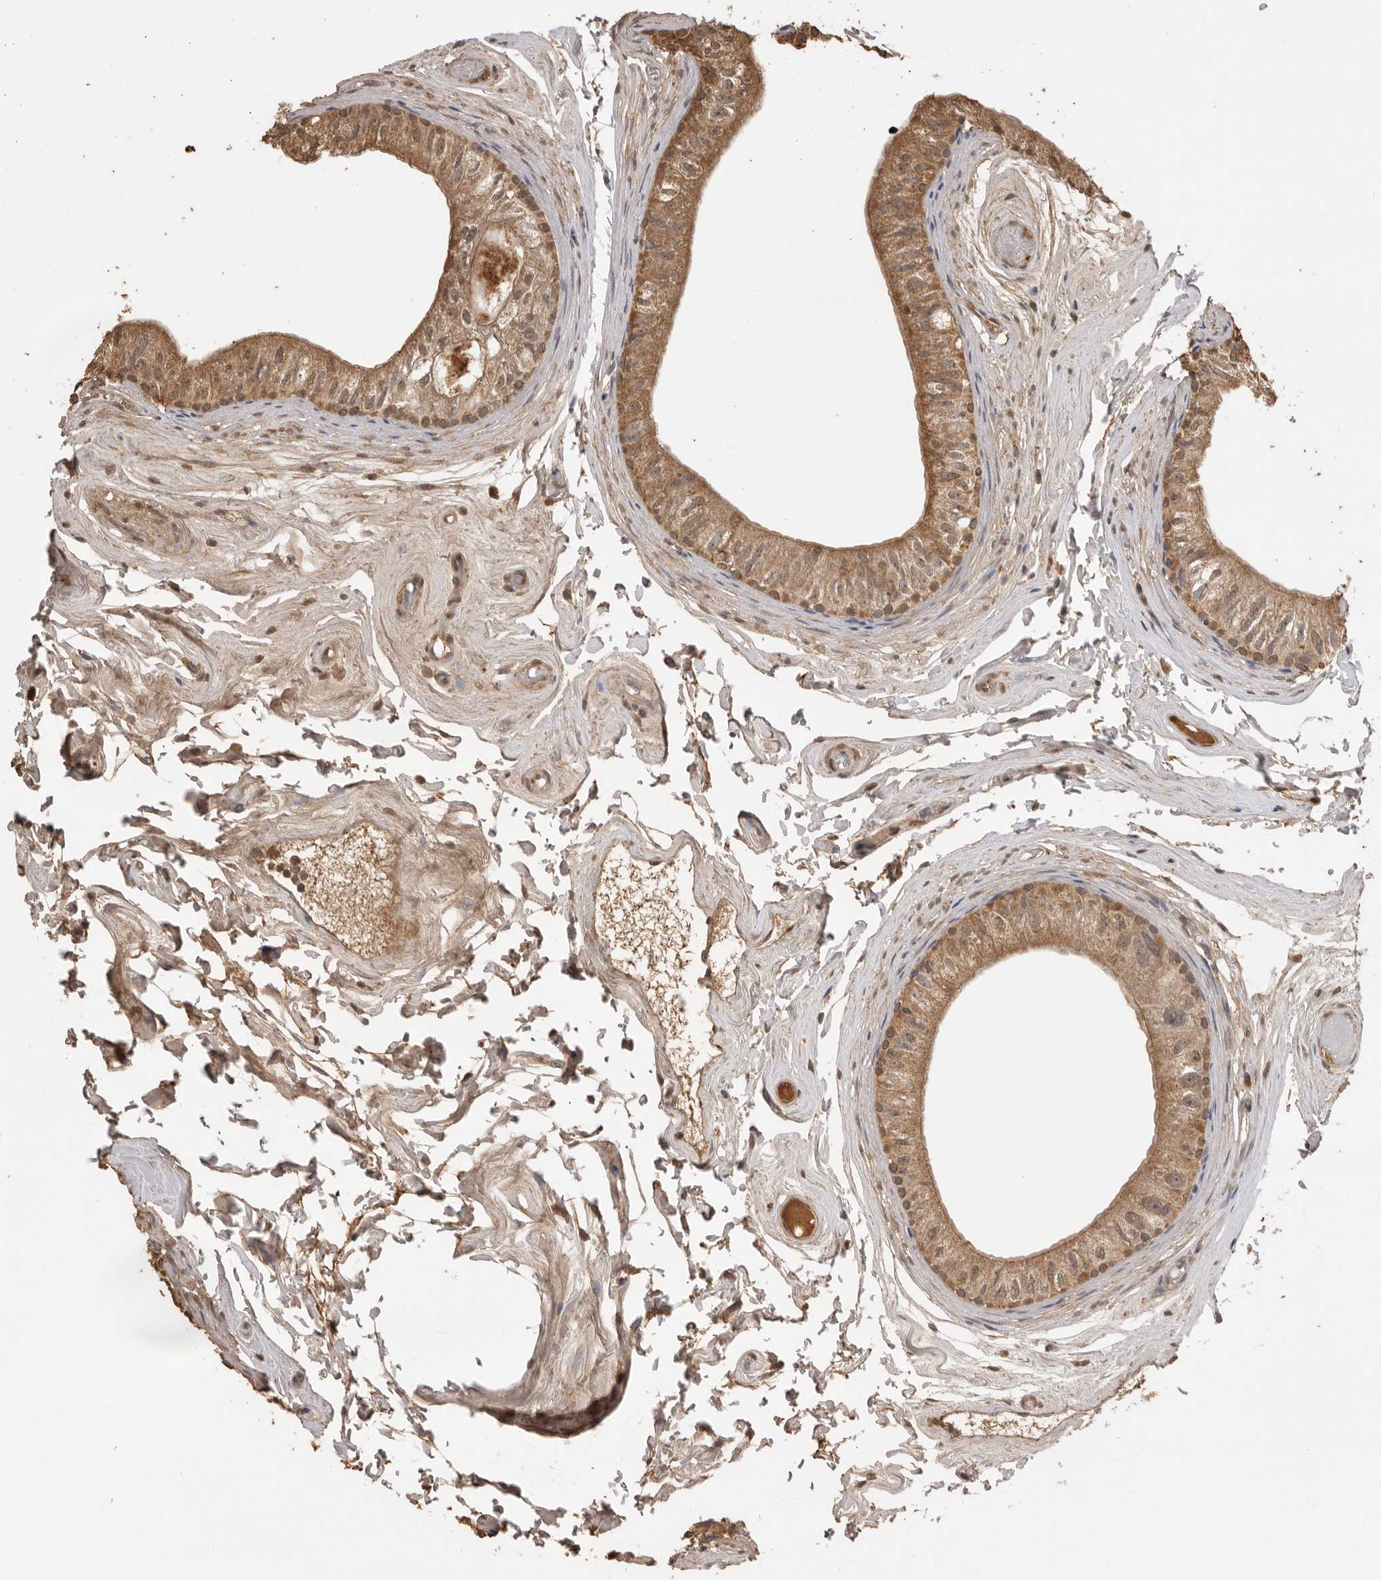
{"staining": {"intensity": "moderate", "quantity": ">75%", "location": "cytoplasmic/membranous"}, "tissue": "epididymis", "cell_type": "Glandular cells", "image_type": "normal", "snomed": [{"axis": "morphology", "description": "Normal tissue, NOS"}, {"axis": "topography", "description": "Epididymis"}], "caption": "Immunohistochemical staining of benign epididymis displays >75% levels of moderate cytoplasmic/membranous protein positivity in approximately >75% of glandular cells. The staining is performed using DAB brown chromogen to label protein expression. The nuclei are counter-stained blue using hematoxylin.", "gene": "JAG2", "patient": {"sex": "male", "age": 79}}